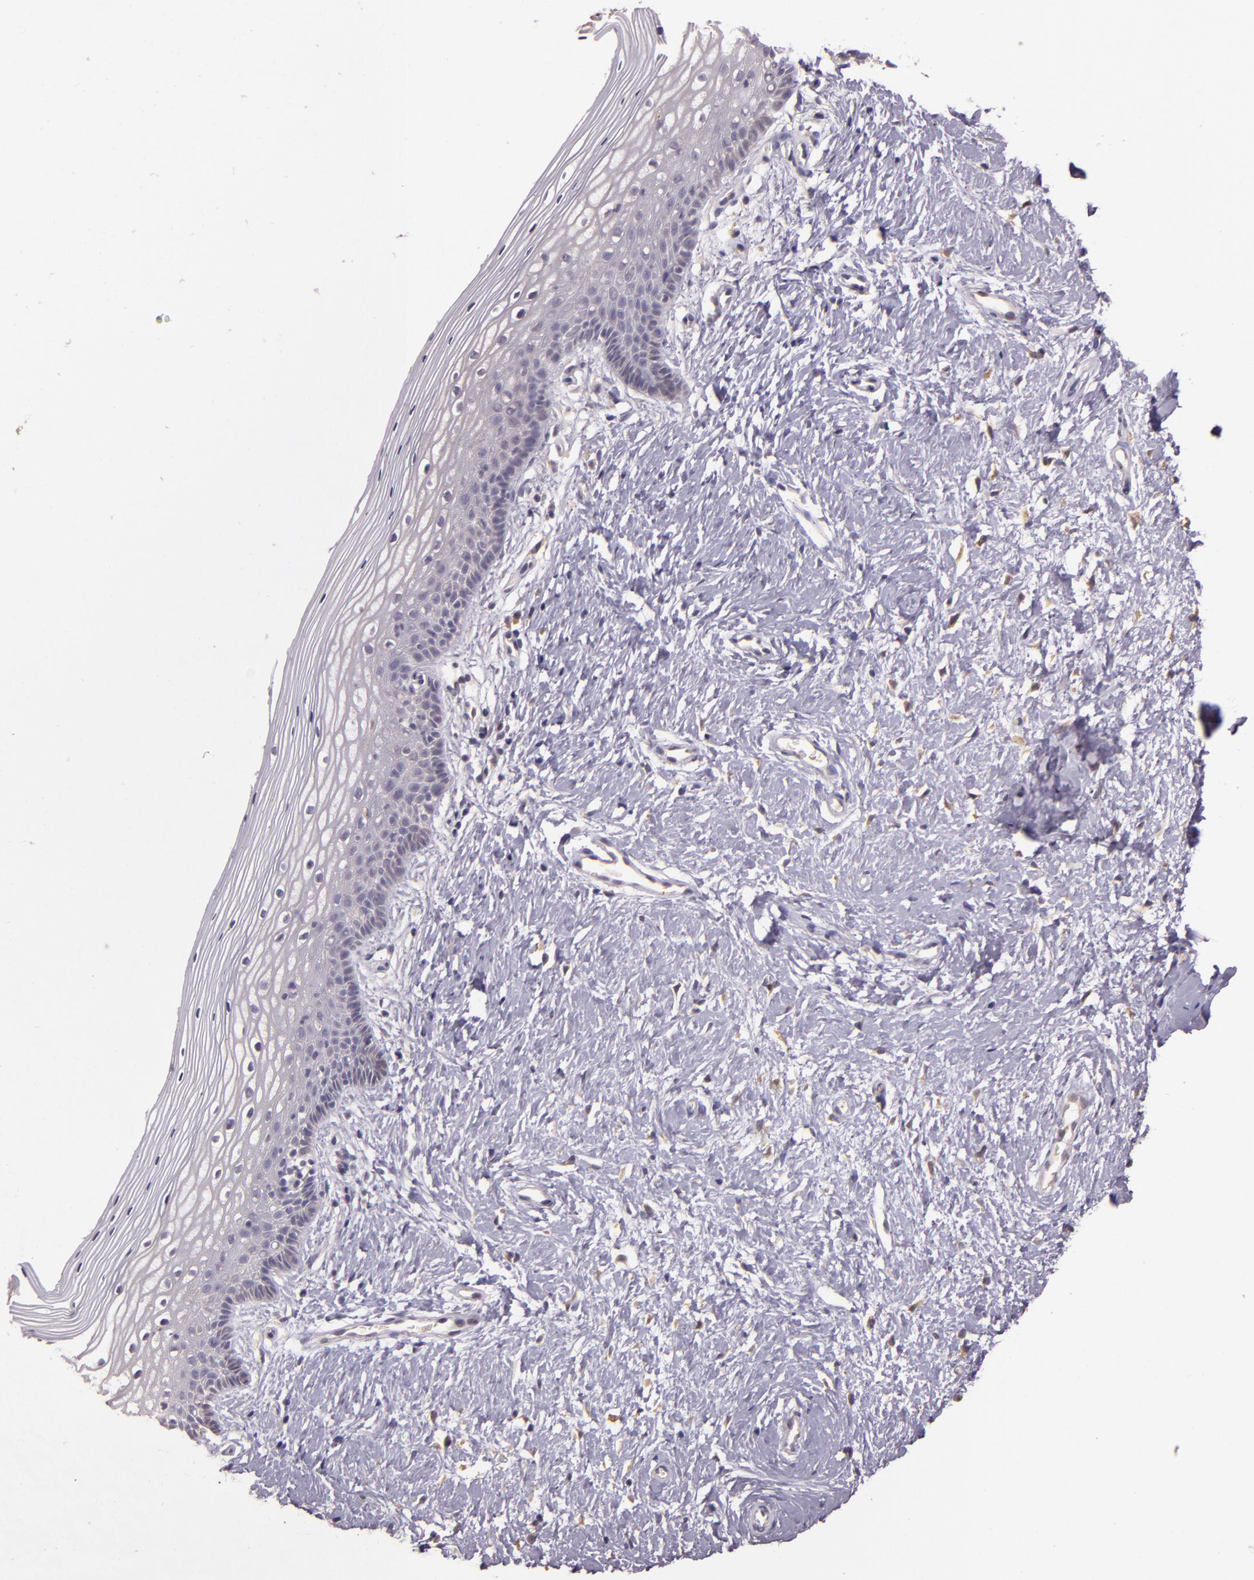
{"staining": {"intensity": "weak", "quantity": "<25%", "location": "cytoplasmic/membranous"}, "tissue": "vagina", "cell_type": "Squamous epithelial cells", "image_type": "normal", "snomed": [{"axis": "morphology", "description": "Normal tissue, NOS"}, {"axis": "topography", "description": "Vagina"}], "caption": "This is a photomicrograph of immunohistochemistry (IHC) staining of normal vagina, which shows no expression in squamous epithelial cells.", "gene": "ARMH4", "patient": {"sex": "female", "age": 46}}